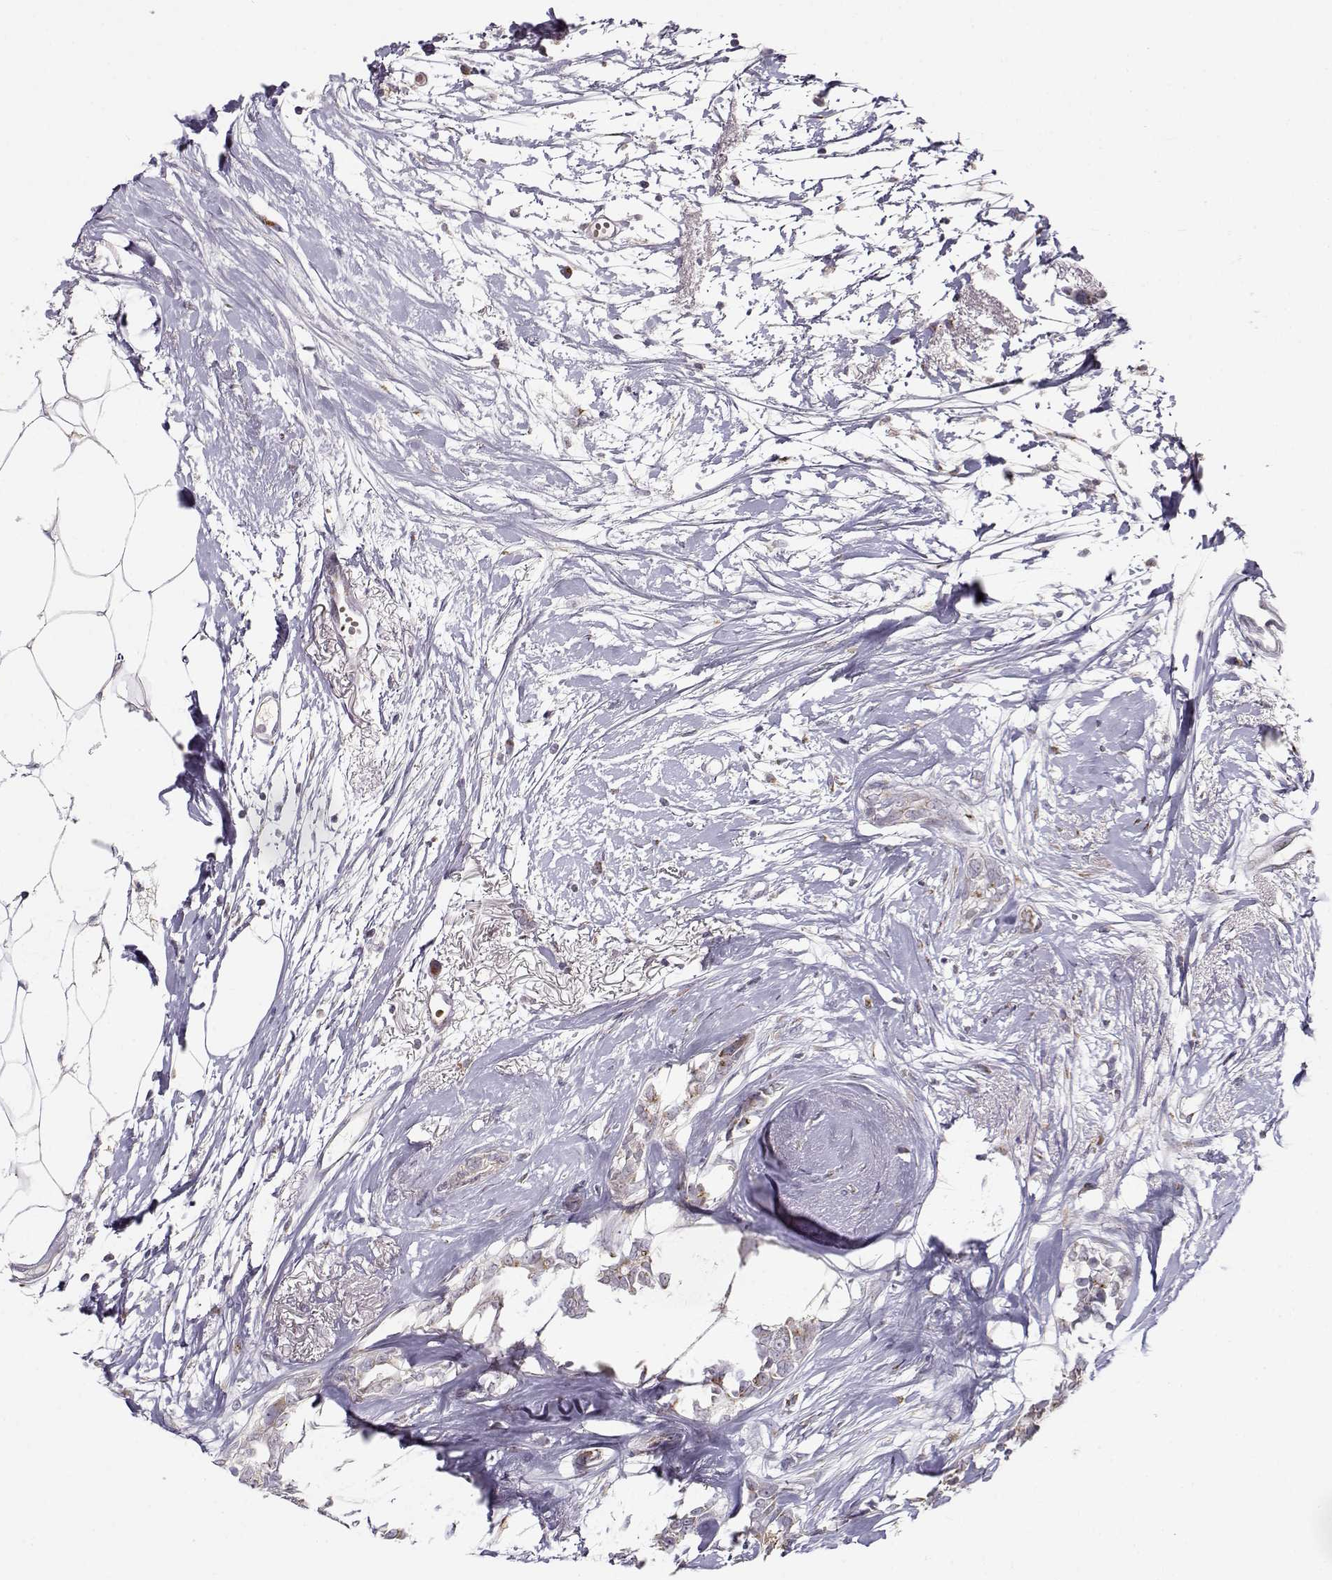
{"staining": {"intensity": "moderate", "quantity": ">75%", "location": "cytoplasmic/membranous"}, "tissue": "breast cancer", "cell_type": "Tumor cells", "image_type": "cancer", "snomed": [{"axis": "morphology", "description": "Duct carcinoma"}, {"axis": "topography", "description": "Breast"}], "caption": "A brown stain highlights moderate cytoplasmic/membranous staining of a protein in breast intraductal carcinoma tumor cells.", "gene": "SLC4A5", "patient": {"sex": "female", "age": 40}}